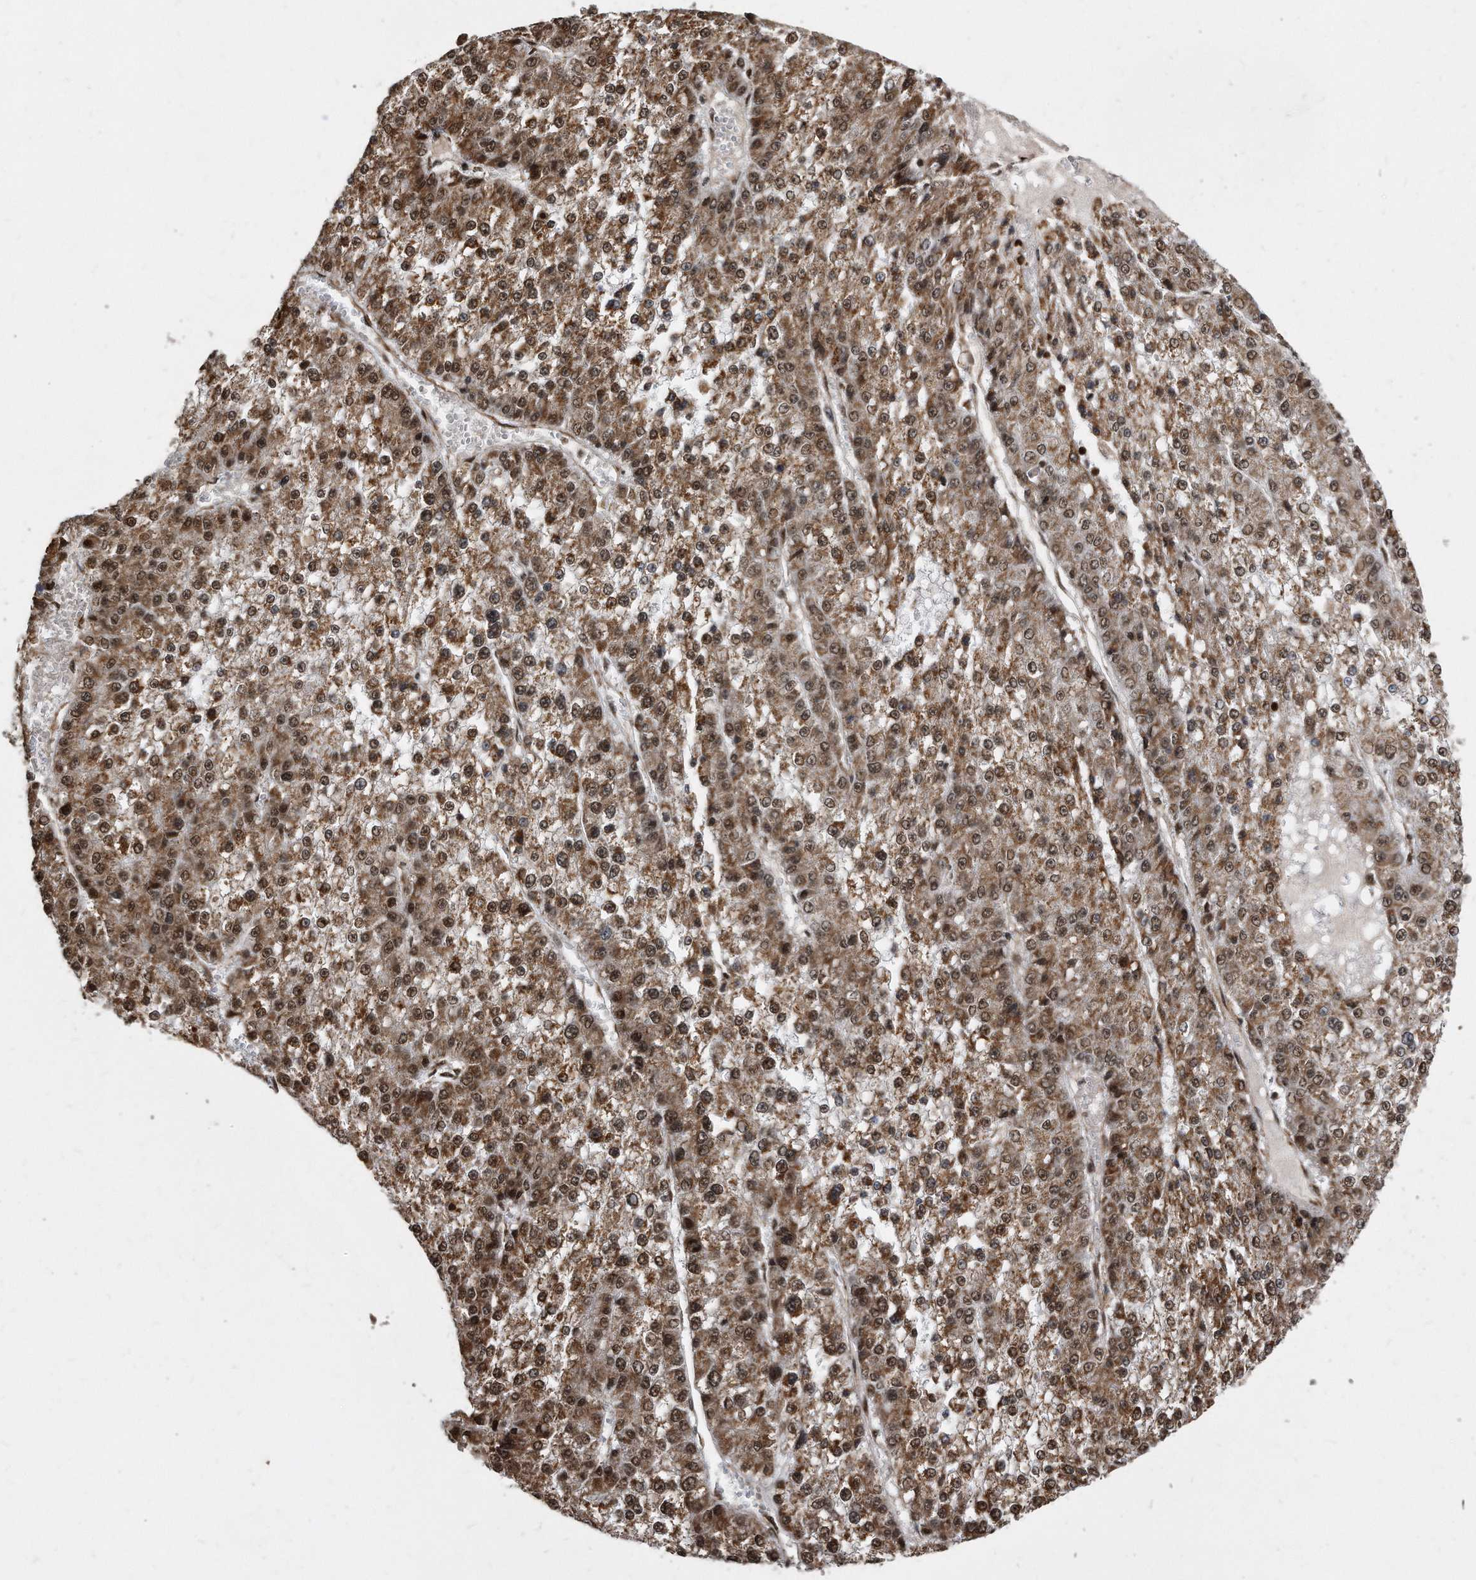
{"staining": {"intensity": "moderate", "quantity": ">75%", "location": "cytoplasmic/membranous,nuclear"}, "tissue": "liver cancer", "cell_type": "Tumor cells", "image_type": "cancer", "snomed": [{"axis": "morphology", "description": "Carcinoma, Hepatocellular, NOS"}, {"axis": "topography", "description": "Liver"}], "caption": "Immunohistochemical staining of liver cancer (hepatocellular carcinoma) exhibits moderate cytoplasmic/membranous and nuclear protein staining in approximately >75% of tumor cells.", "gene": "DUSP22", "patient": {"sex": "female", "age": 73}}